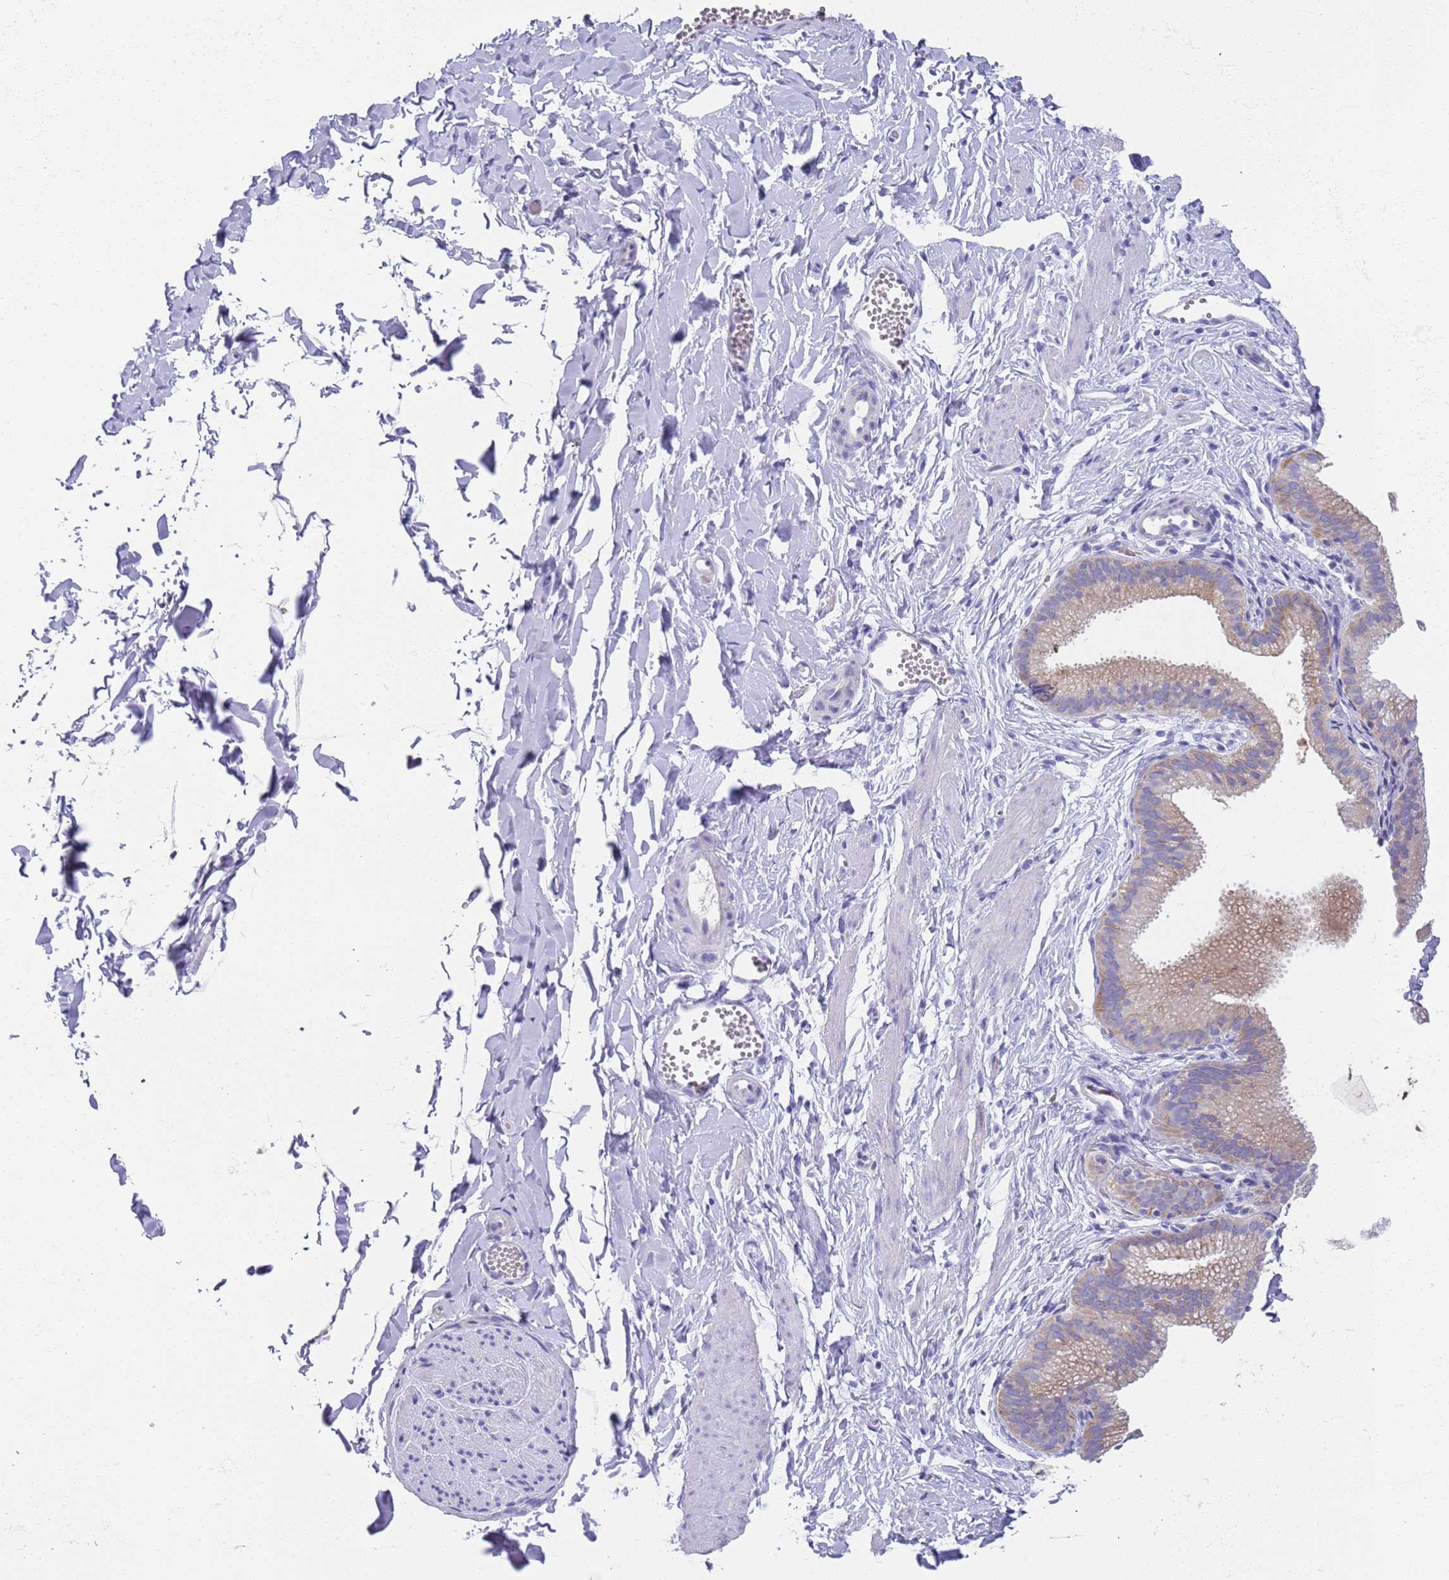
{"staining": {"intensity": "negative", "quantity": "none", "location": "none"}, "tissue": "adipose tissue", "cell_type": "Adipocytes", "image_type": "normal", "snomed": [{"axis": "morphology", "description": "Normal tissue, NOS"}, {"axis": "topography", "description": "Gallbladder"}, {"axis": "topography", "description": "Peripheral nerve tissue"}], "caption": "This is a micrograph of immunohistochemistry (IHC) staining of benign adipose tissue, which shows no positivity in adipocytes.", "gene": "TYW1B", "patient": {"sex": "male", "age": 38}}